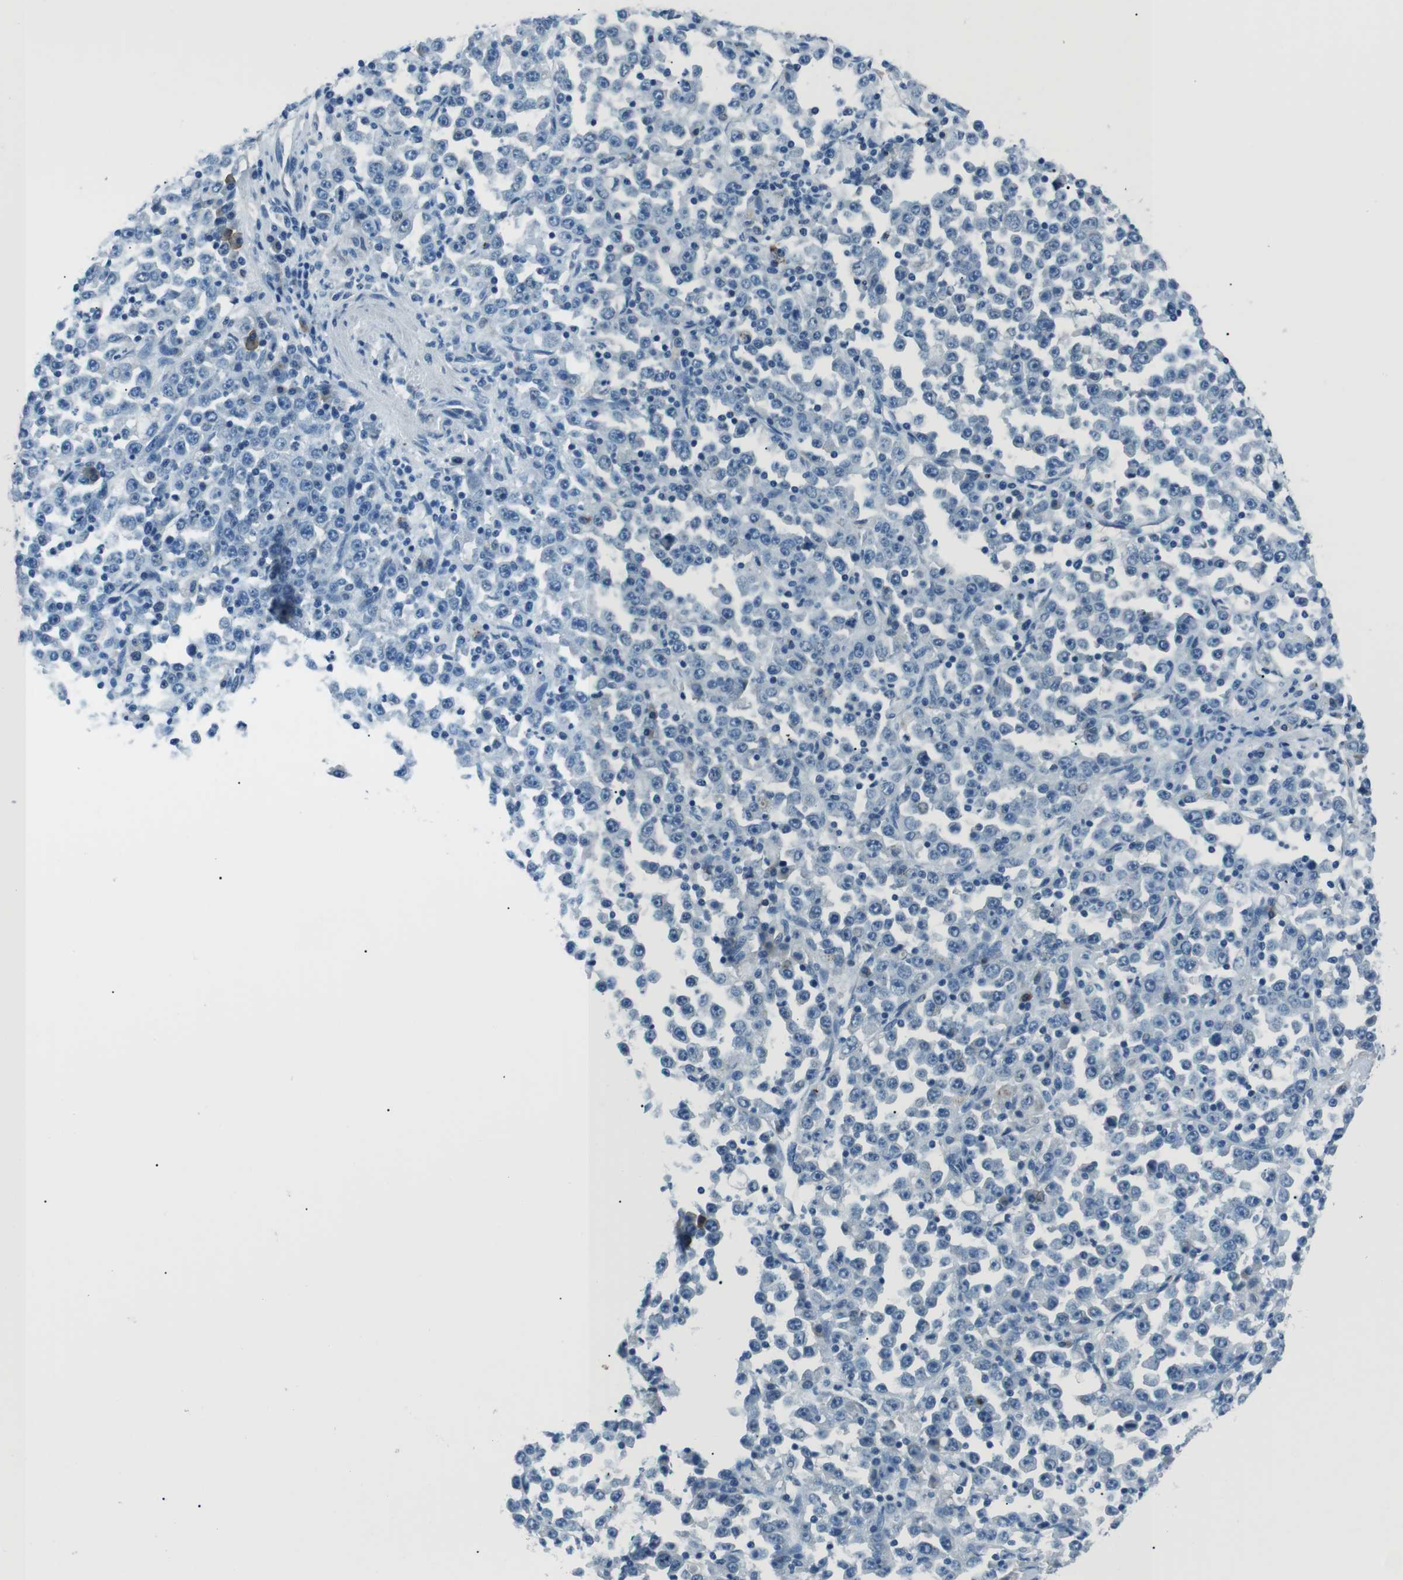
{"staining": {"intensity": "negative", "quantity": "none", "location": "none"}, "tissue": "stomach cancer", "cell_type": "Tumor cells", "image_type": "cancer", "snomed": [{"axis": "morphology", "description": "Normal tissue, NOS"}, {"axis": "morphology", "description": "Adenocarcinoma, NOS"}, {"axis": "topography", "description": "Stomach, upper"}, {"axis": "topography", "description": "Stomach"}], "caption": "Tumor cells are negative for protein expression in human stomach cancer (adenocarcinoma). Nuclei are stained in blue.", "gene": "ST6GAL1", "patient": {"sex": "male", "age": 59}}